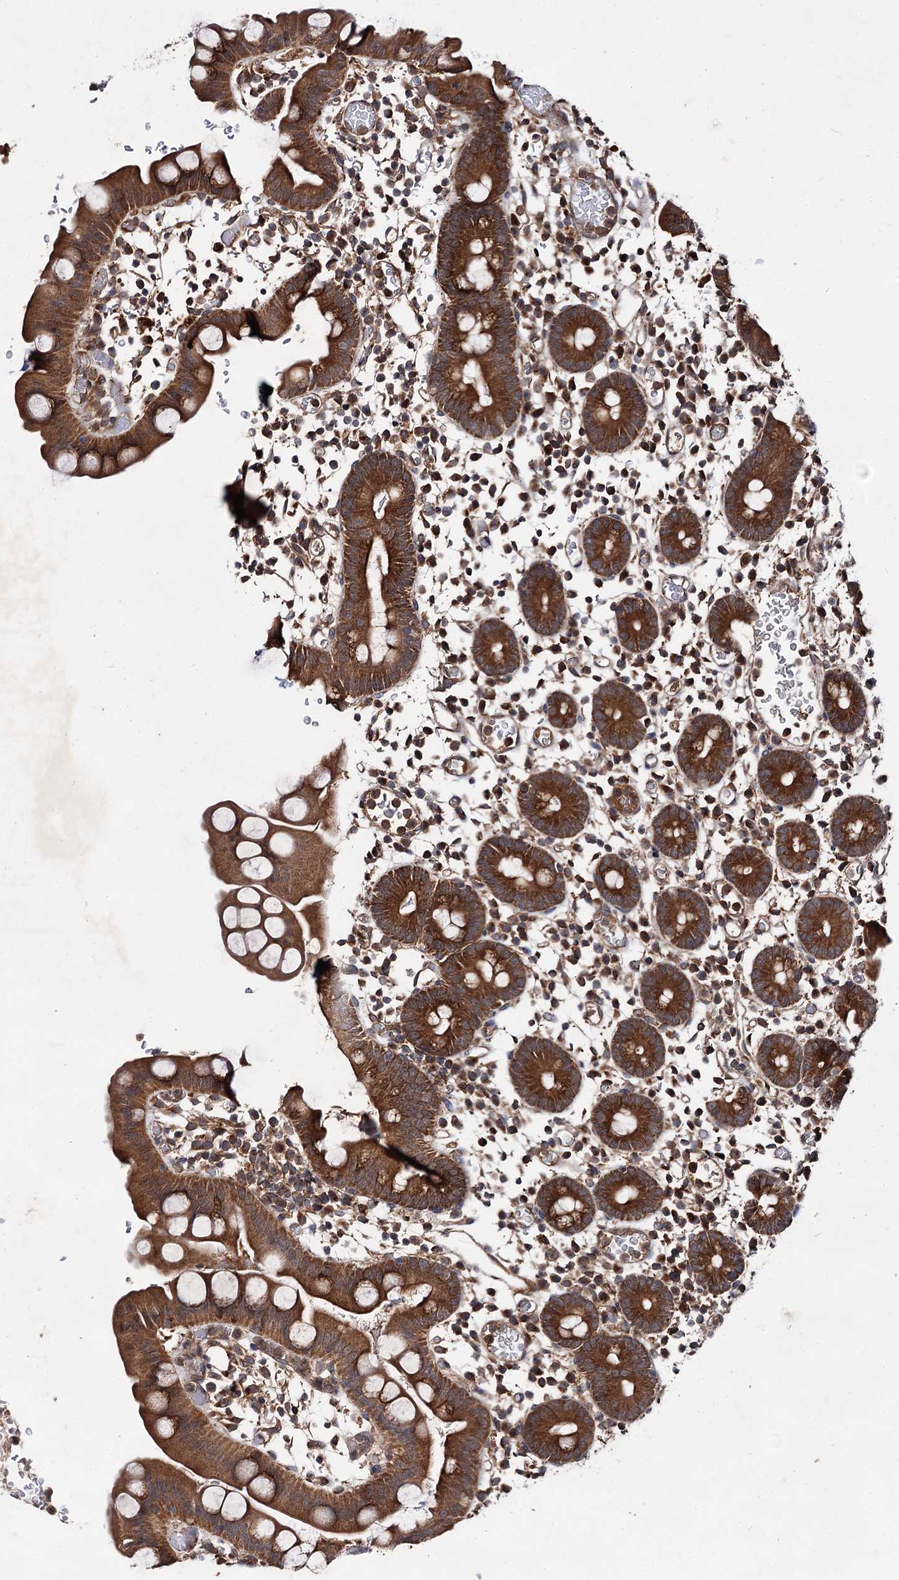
{"staining": {"intensity": "moderate", "quantity": ">75%", "location": "cytoplasmic/membranous"}, "tissue": "small intestine", "cell_type": "Glandular cells", "image_type": "normal", "snomed": [{"axis": "morphology", "description": "Normal tissue, NOS"}, {"axis": "topography", "description": "Stomach, upper"}, {"axis": "topography", "description": "Stomach, lower"}, {"axis": "topography", "description": "Small intestine"}], "caption": "Glandular cells demonstrate moderate cytoplasmic/membranous positivity in about >75% of cells in benign small intestine.", "gene": "TEX9", "patient": {"sex": "male", "age": 68}}